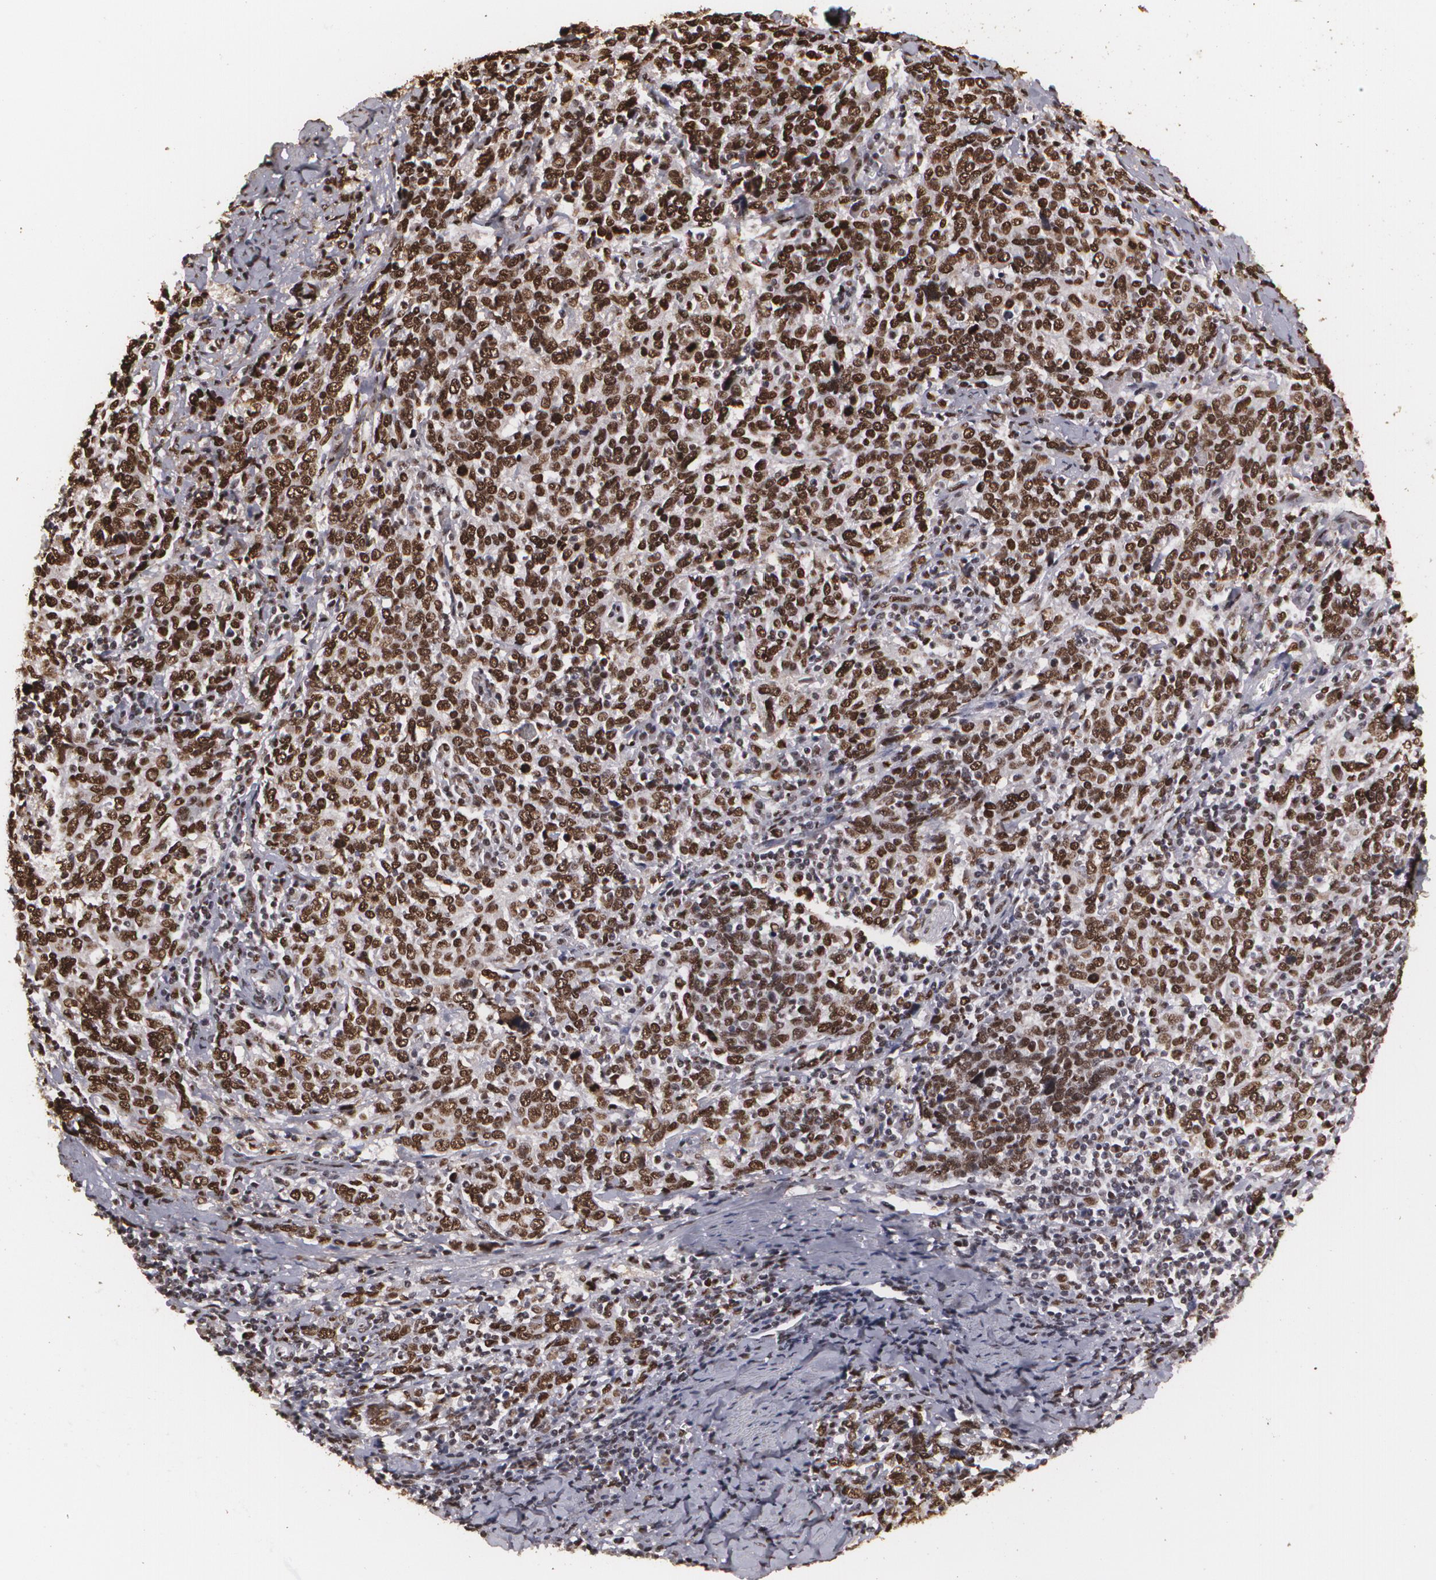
{"staining": {"intensity": "strong", "quantity": ">75%", "location": "nuclear"}, "tissue": "cervical cancer", "cell_type": "Tumor cells", "image_type": "cancer", "snomed": [{"axis": "morphology", "description": "Squamous cell carcinoma, NOS"}, {"axis": "topography", "description": "Cervix"}], "caption": "DAB (3,3'-diaminobenzidine) immunohistochemical staining of human cervical cancer shows strong nuclear protein staining in about >75% of tumor cells.", "gene": "RCOR1", "patient": {"sex": "female", "age": 41}}